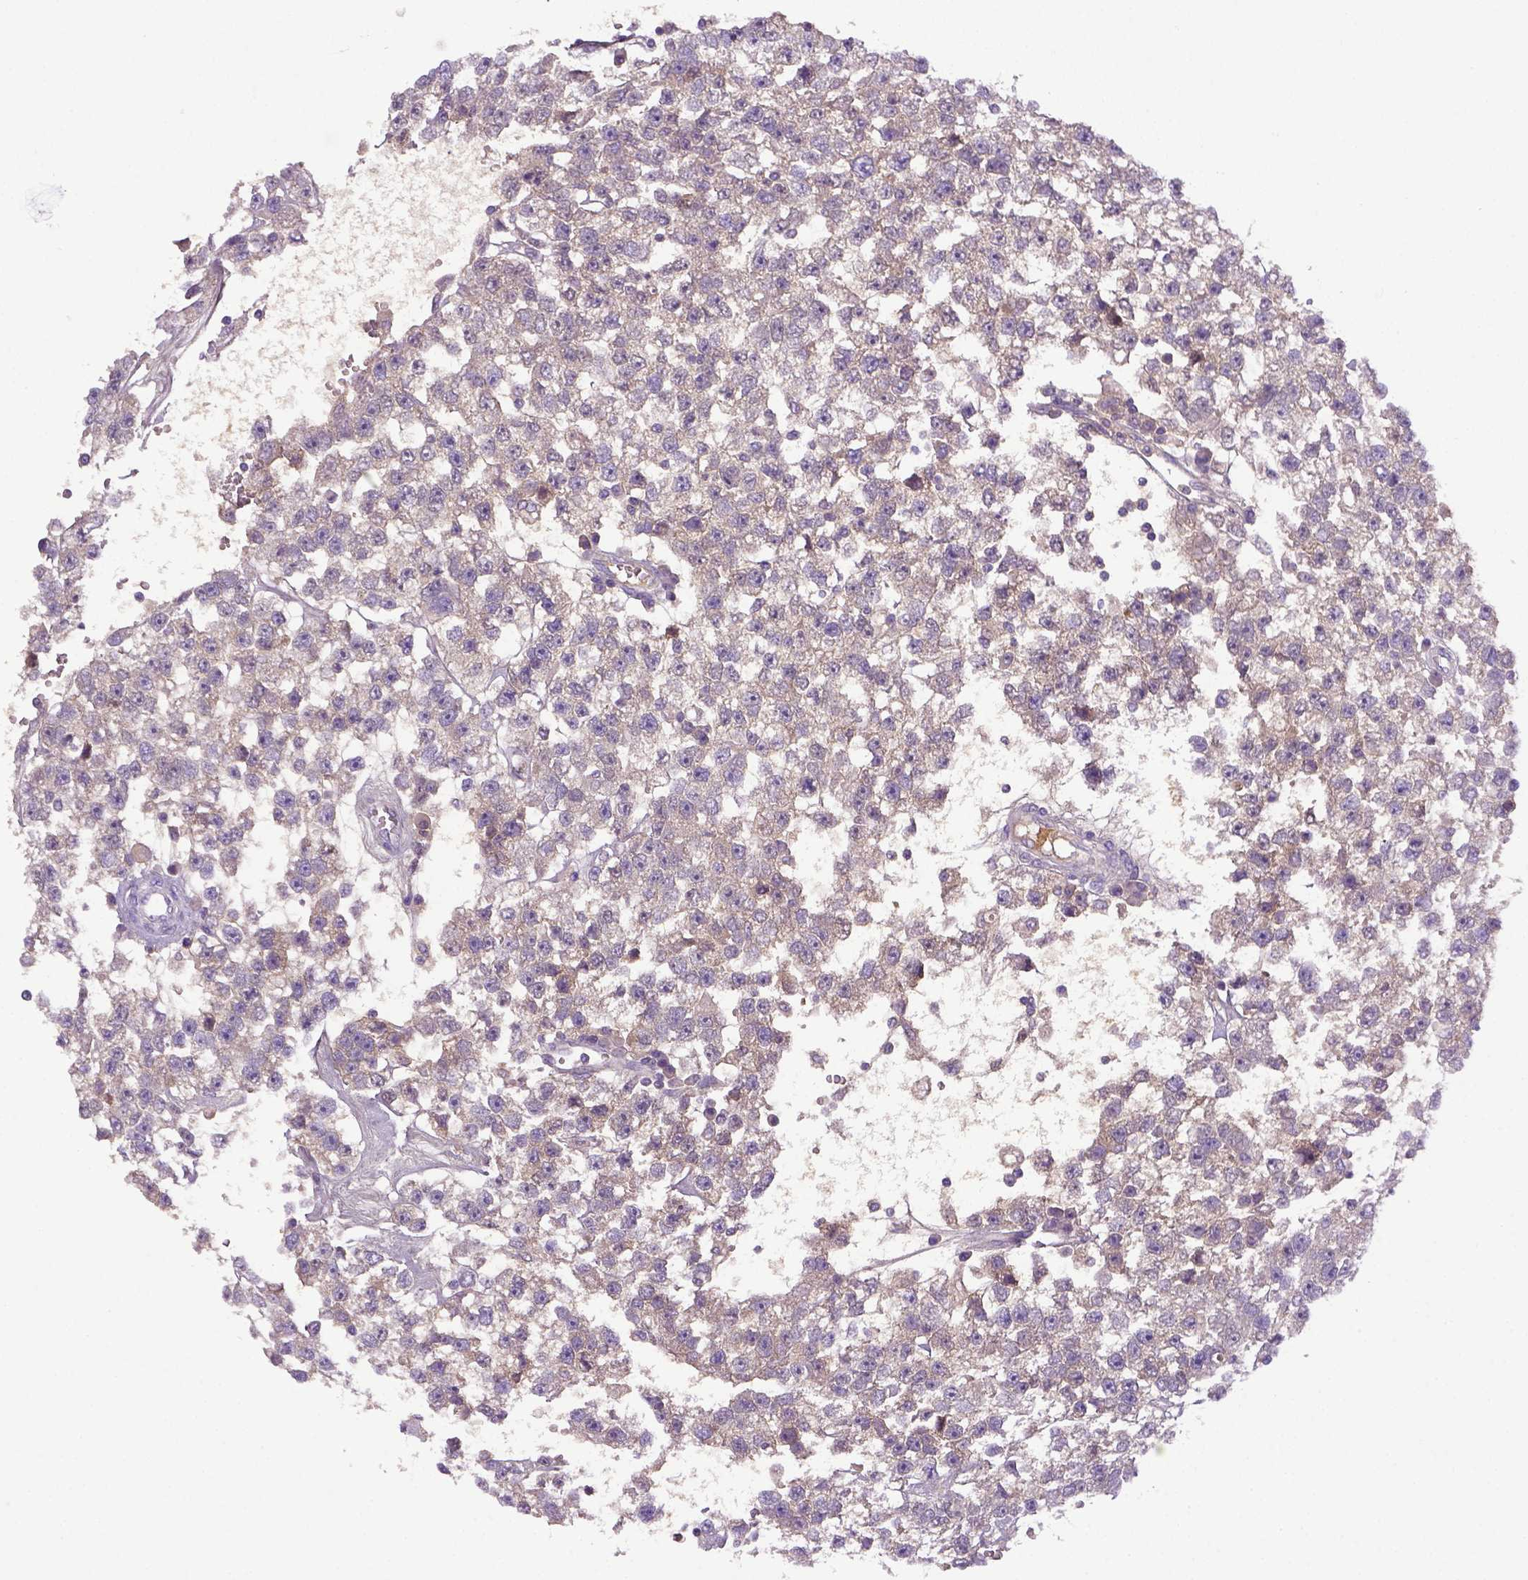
{"staining": {"intensity": "negative", "quantity": "none", "location": "none"}, "tissue": "testis cancer", "cell_type": "Tumor cells", "image_type": "cancer", "snomed": [{"axis": "morphology", "description": "Seminoma, NOS"}, {"axis": "topography", "description": "Testis"}], "caption": "A high-resolution image shows immunohistochemistry (IHC) staining of seminoma (testis), which reveals no significant positivity in tumor cells.", "gene": "ITIH4", "patient": {"sex": "male", "age": 34}}